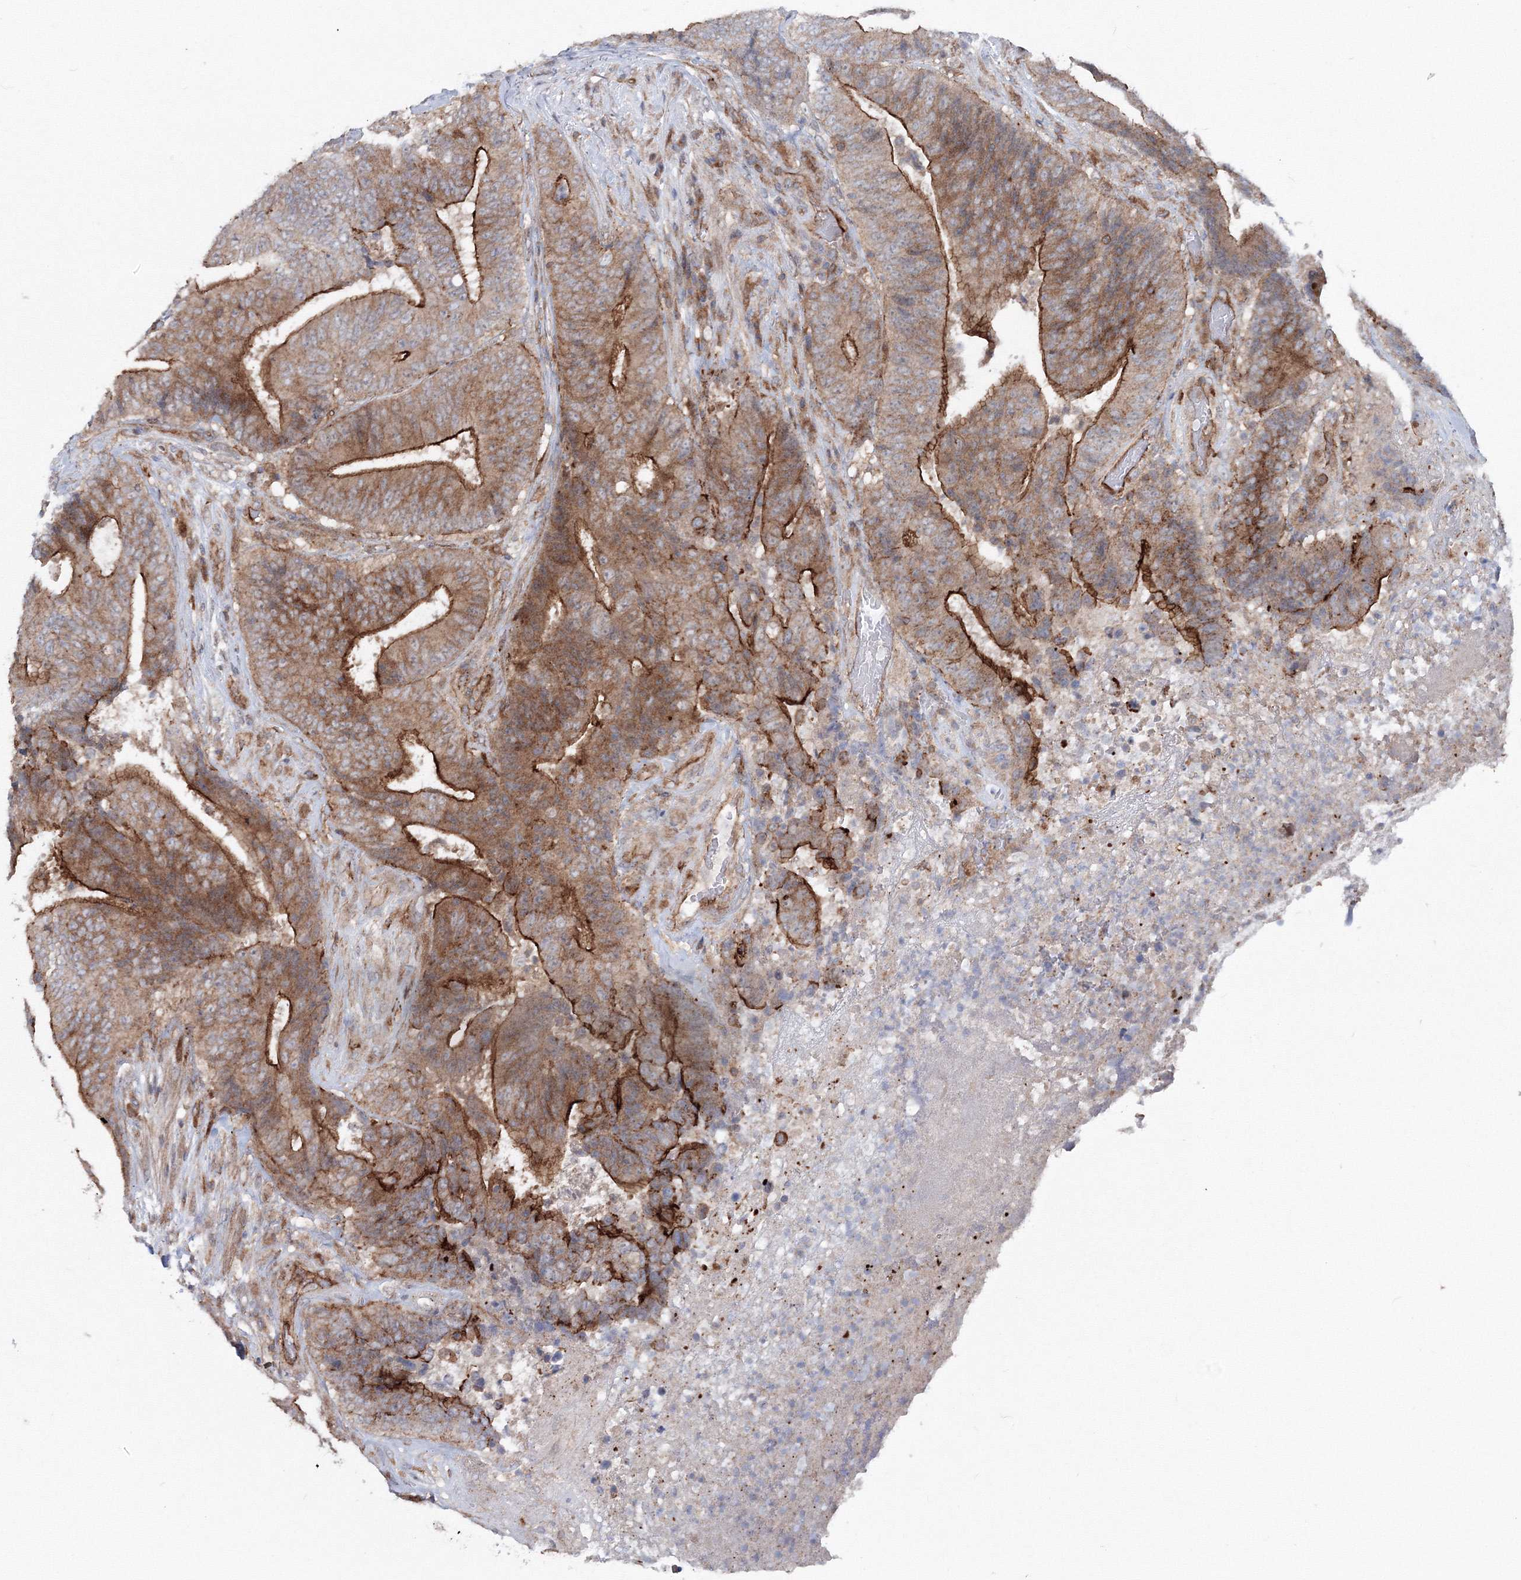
{"staining": {"intensity": "strong", "quantity": ">75%", "location": "cytoplasmic/membranous"}, "tissue": "colorectal cancer", "cell_type": "Tumor cells", "image_type": "cancer", "snomed": [{"axis": "morphology", "description": "Adenocarcinoma, NOS"}, {"axis": "topography", "description": "Rectum"}], "caption": "Human colorectal adenocarcinoma stained with a brown dye shows strong cytoplasmic/membranous positive expression in about >75% of tumor cells.", "gene": "GGA2", "patient": {"sex": "male", "age": 72}}